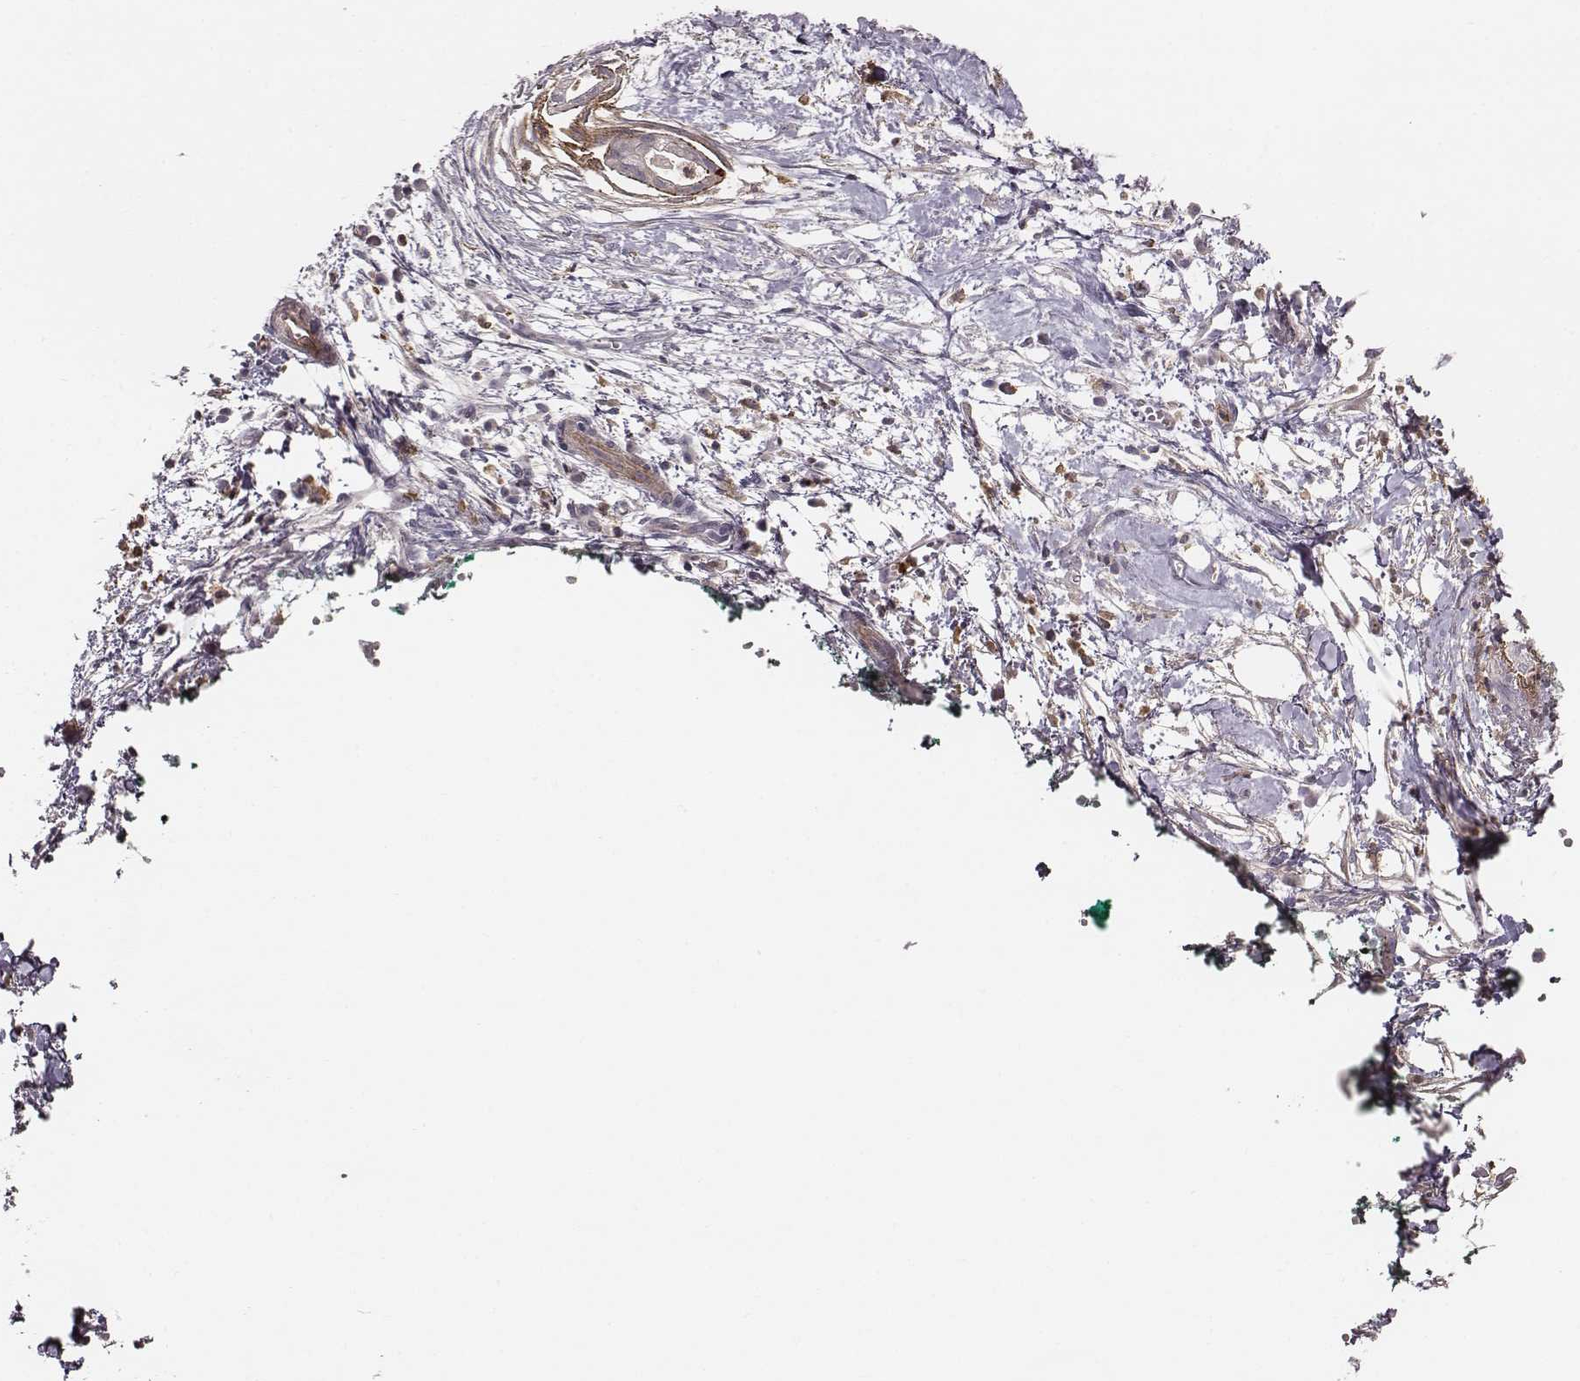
{"staining": {"intensity": "moderate", "quantity": "<25%", "location": "cytoplasmic/membranous"}, "tissue": "pancreatic cancer", "cell_type": "Tumor cells", "image_type": "cancer", "snomed": [{"axis": "morphology", "description": "Normal tissue, NOS"}, {"axis": "morphology", "description": "Adenocarcinoma, NOS"}, {"axis": "topography", "description": "Lymph node"}, {"axis": "topography", "description": "Pancreas"}], "caption": "Pancreatic cancer stained for a protein (brown) reveals moderate cytoplasmic/membranous positive staining in about <25% of tumor cells.", "gene": "ZYX", "patient": {"sex": "female", "age": 58}}